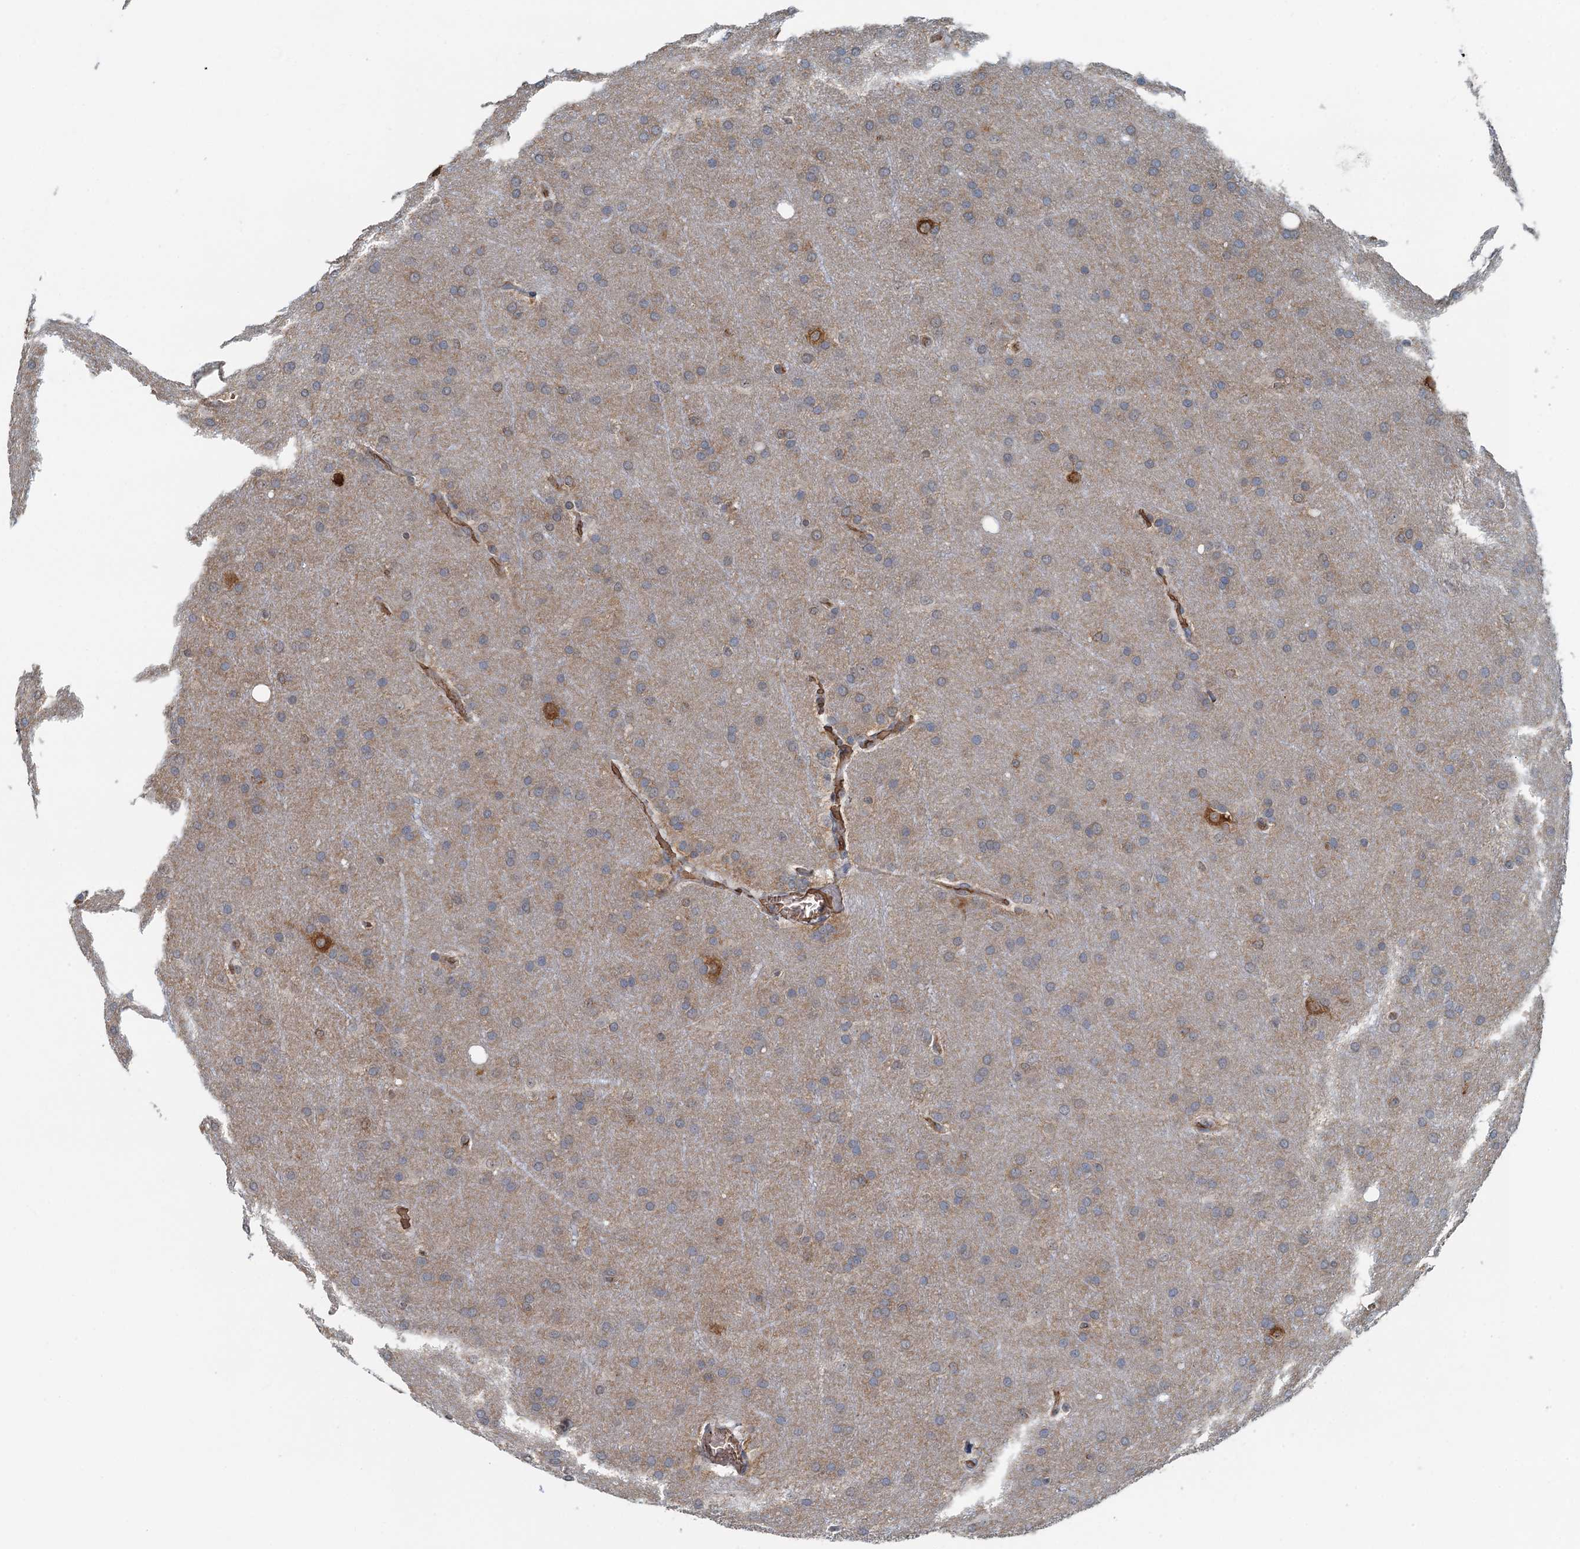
{"staining": {"intensity": "weak", "quantity": "<25%", "location": "cytoplasmic/membranous"}, "tissue": "glioma", "cell_type": "Tumor cells", "image_type": "cancer", "snomed": [{"axis": "morphology", "description": "Glioma, malignant, Low grade"}, {"axis": "topography", "description": "Brain"}], "caption": "Histopathology image shows no significant protein expression in tumor cells of glioma. The staining is performed using DAB brown chromogen with nuclei counter-stained in using hematoxylin.", "gene": "LSM14B", "patient": {"sex": "female", "age": 32}}